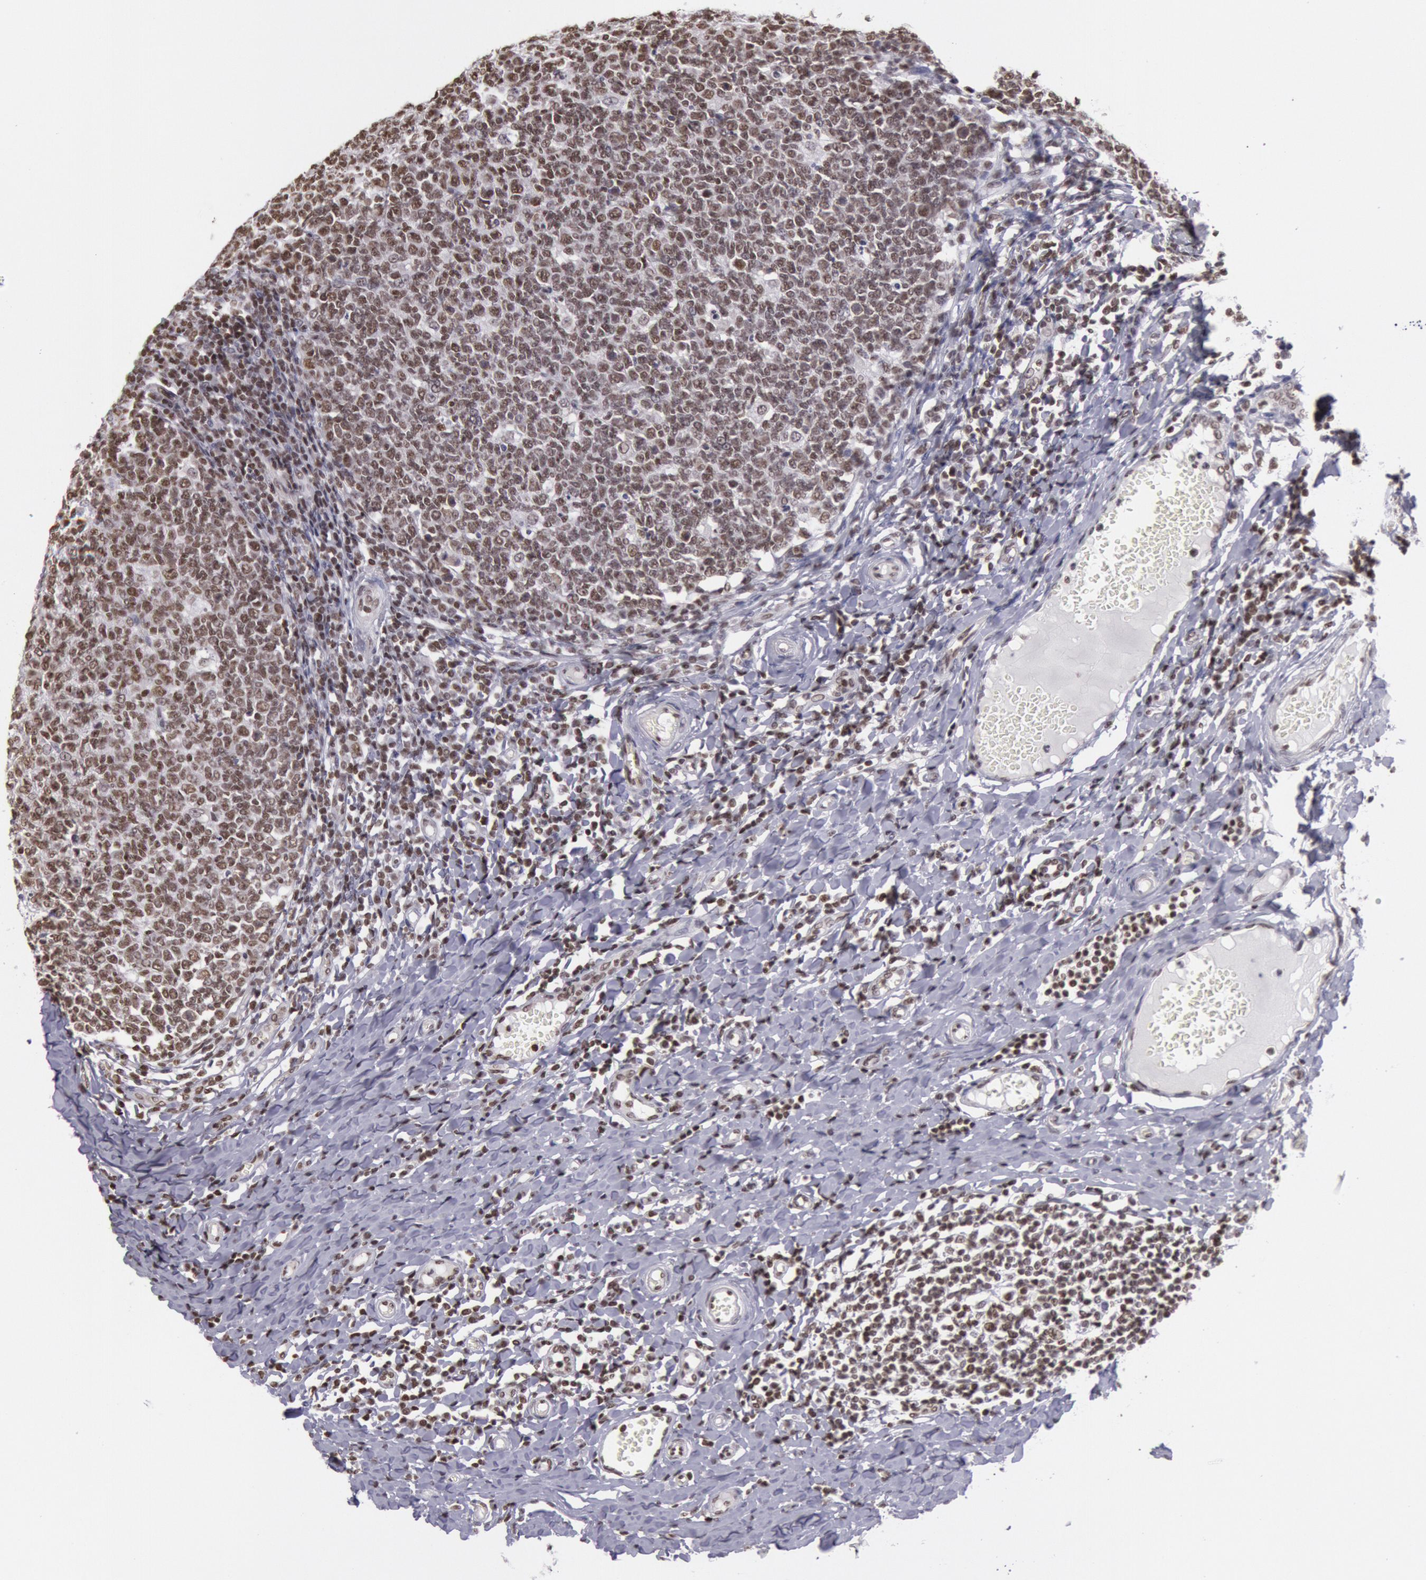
{"staining": {"intensity": "moderate", "quantity": ">75%", "location": "nuclear"}, "tissue": "tonsil", "cell_type": "Germinal center cells", "image_type": "normal", "snomed": [{"axis": "morphology", "description": "Normal tissue, NOS"}, {"axis": "topography", "description": "Tonsil"}], "caption": "Human tonsil stained with a protein marker demonstrates moderate staining in germinal center cells.", "gene": "NKAP", "patient": {"sex": "male", "age": 6}}